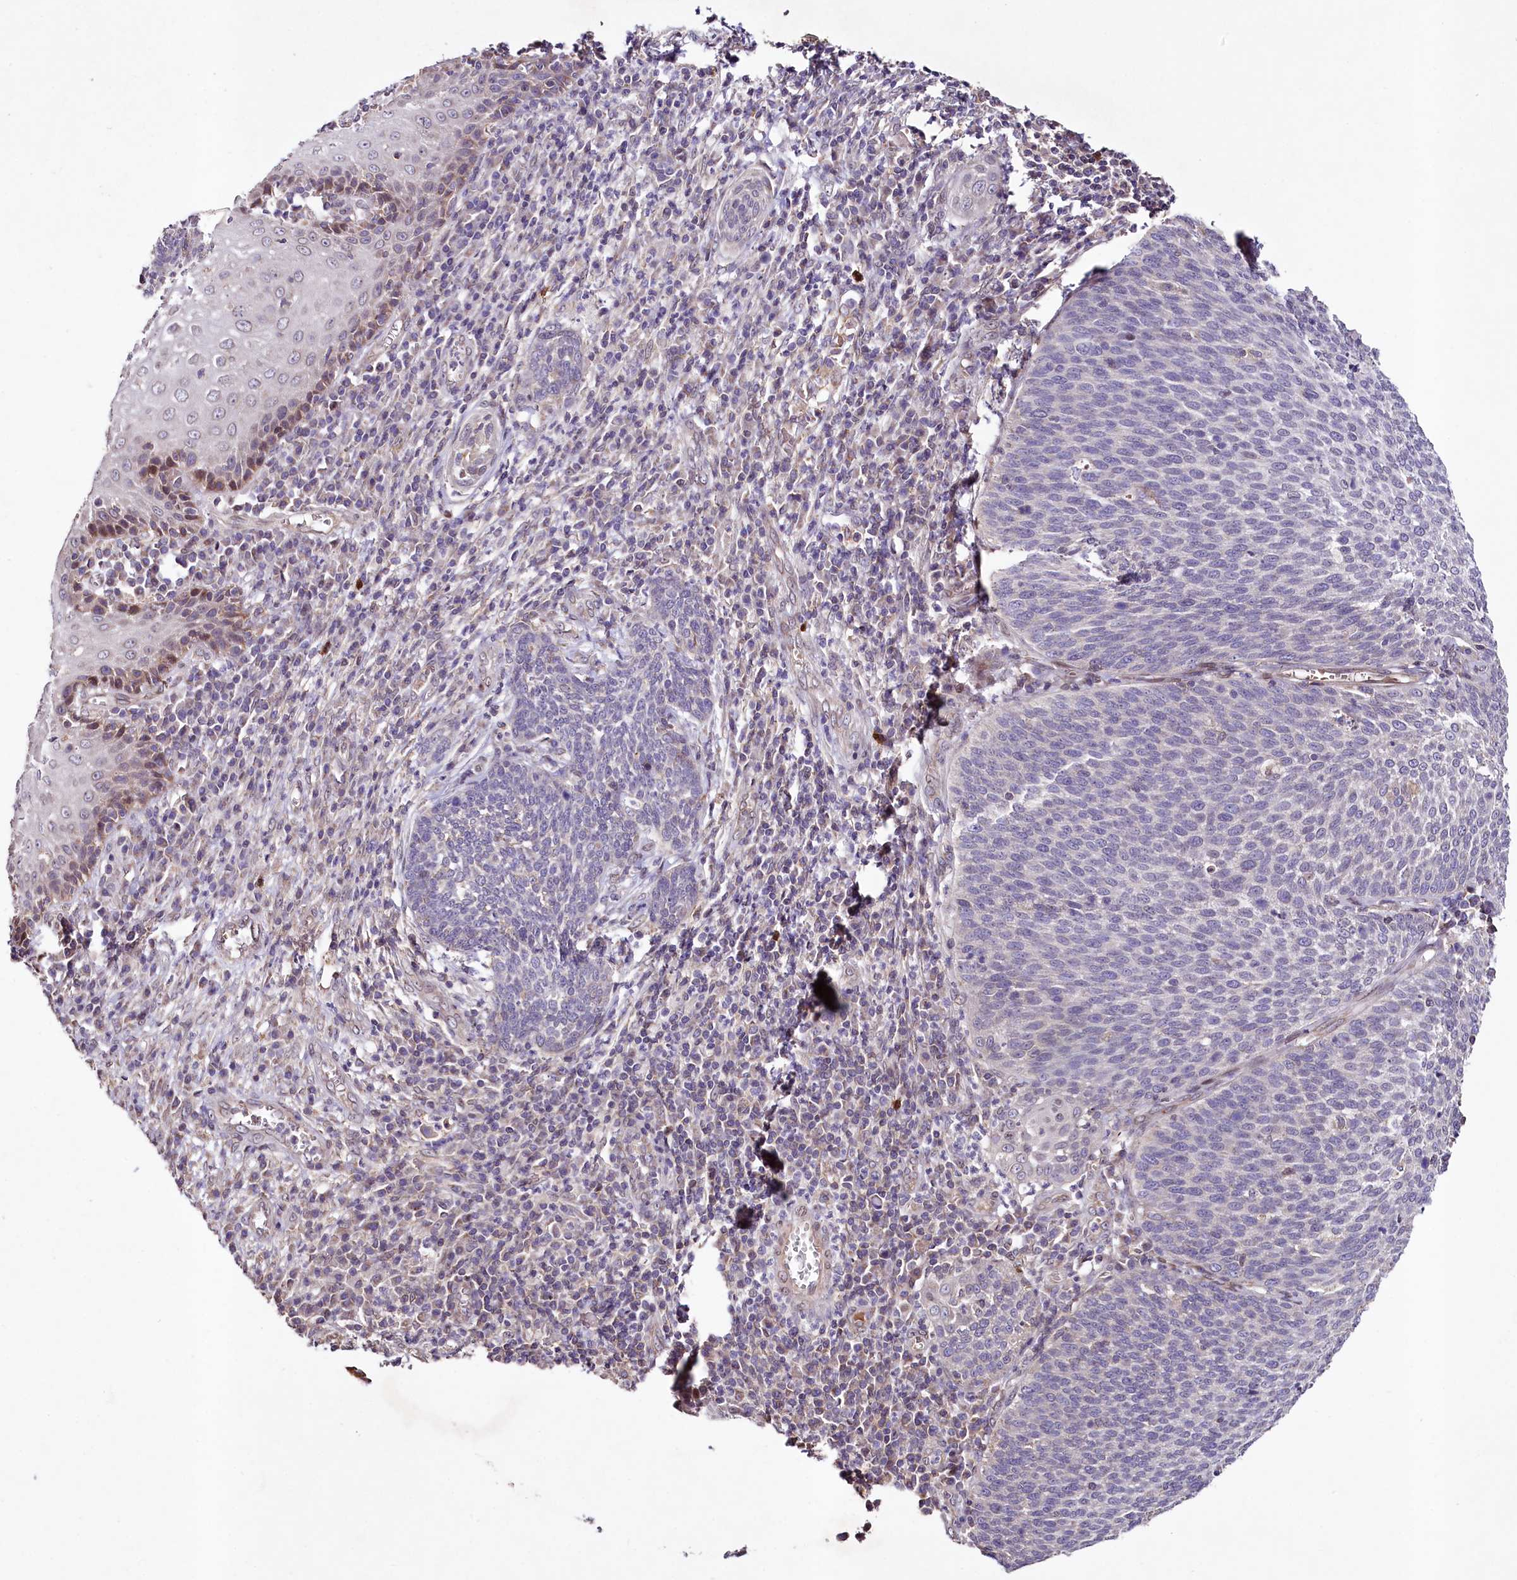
{"staining": {"intensity": "negative", "quantity": "none", "location": "none"}, "tissue": "cervical cancer", "cell_type": "Tumor cells", "image_type": "cancer", "snomed": [{"axis": "morphology", "description": "Squamous cell carcinoma, NOS"}, {"axis": "topography", "description": "Cervix"}], "caption": "This micrograph is of cervical cancer stained with IHC to label a protein in brown with the nuclei are counter-stained blue. There is no staining in tumor cells.", "gene": "ZNF226", "patient": {"sex": "female", "age": 34}}